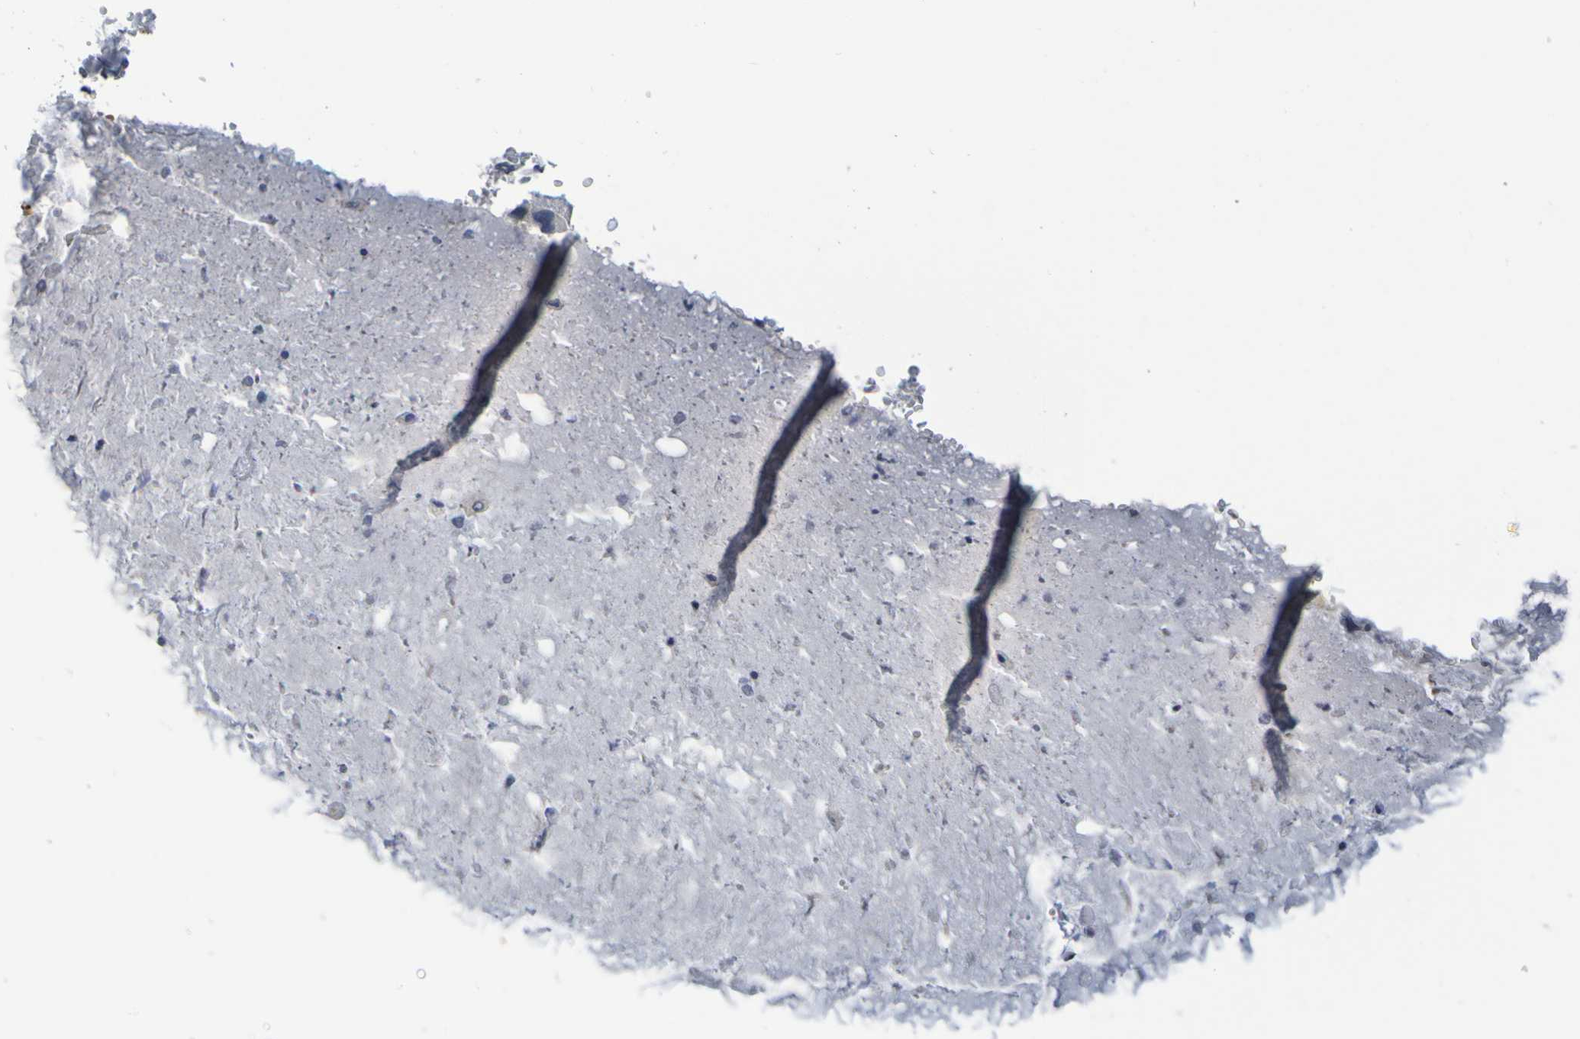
{"staining": {"intensity": "weak", "quantity": "25%-75%", "location": "cytoplasmic/membranous"}, "tissue": "bronchus", "cell_type": "Respiratory epithelial cells", "image_type": "normal", "snomed": [{"axis": "morphology", "description": "Normal tissue, NOS"}, {"axis": "morphology", "description": "Adenocarcinoma, NOS"}, {"axis": "morphology", "description": "Adenocarcinoma, metastatic, NOS"}, {"axis": "topography", "description": "Lymph node"}, {"axis": "topography", "description": "Bronchus"}, {"axis": "topography", "description": "Lung"}], "caption": "Protein staining exhibits weak cytoplasmic/membranous staining in about 25%-75% of respiratory epithelial cells in normal bronchus. (DAB = brown stain, brightfield microscopy at high magnification).", "gene": "C3AR1", "patient": {"sex": "female", "age": 54}}